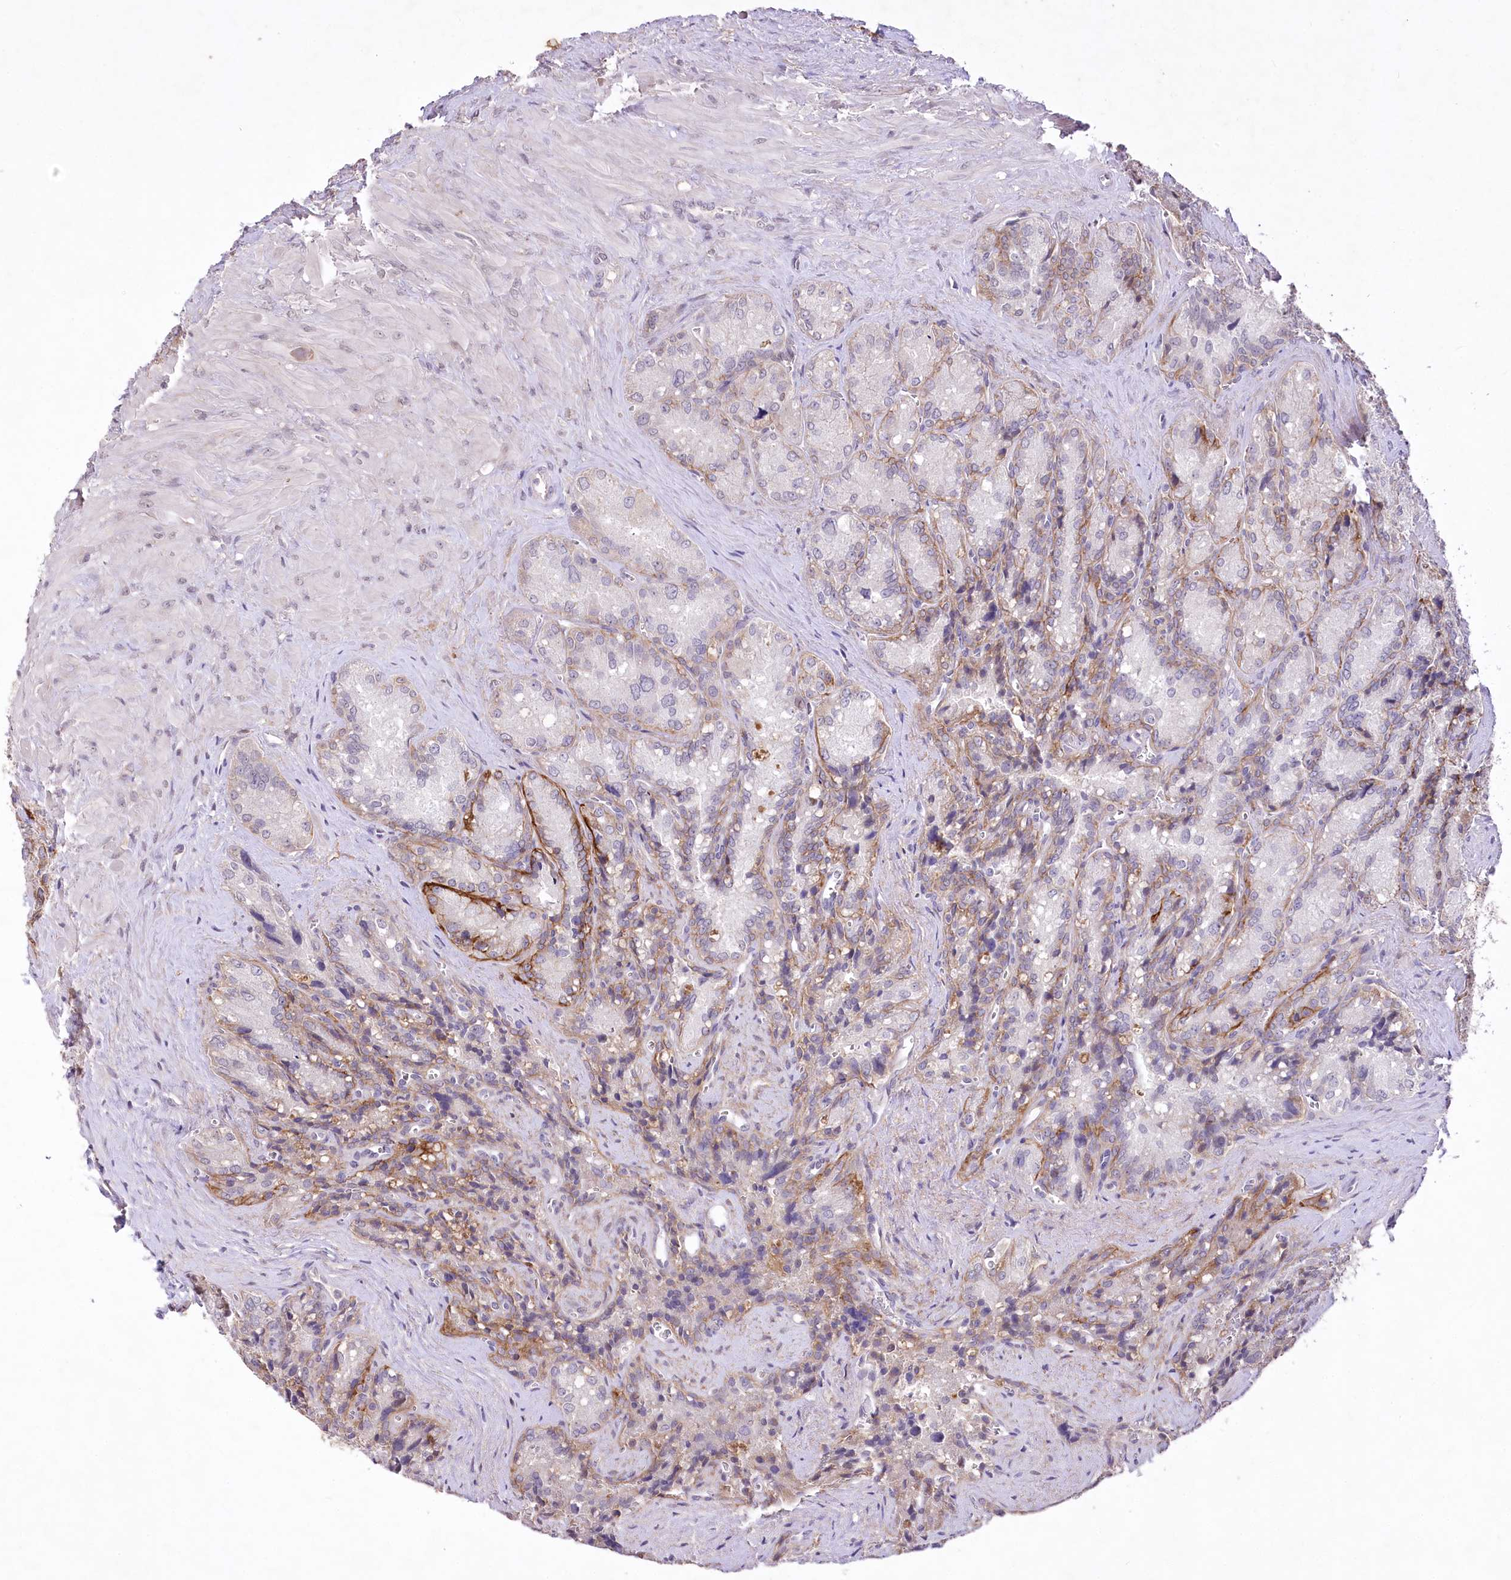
{"staining": {"intensity": "moderate", "quantity": "<25%", "location": "cytoplasmic/membranous"}, "tissue": "seminal vesicle", "cell_type": "Glandular cells", "image_type": "normal", "snomed": [{"axis": "morphology", "description": "Normal tissue, NOS"}, {"axis": "topography", "description": "Seminal veicle"}], "caption": "The micrograph reveals immunohistochemical staining of benign seminal vesicle. There is moderate cytoplasmic/membranous staining is identified in about <25% of glandular cells. (brown staining indicates protein expression, while blue staining denotes nuclei).", "gene": "ENPP1", "patient": {"sex": "male", "age": 62}}